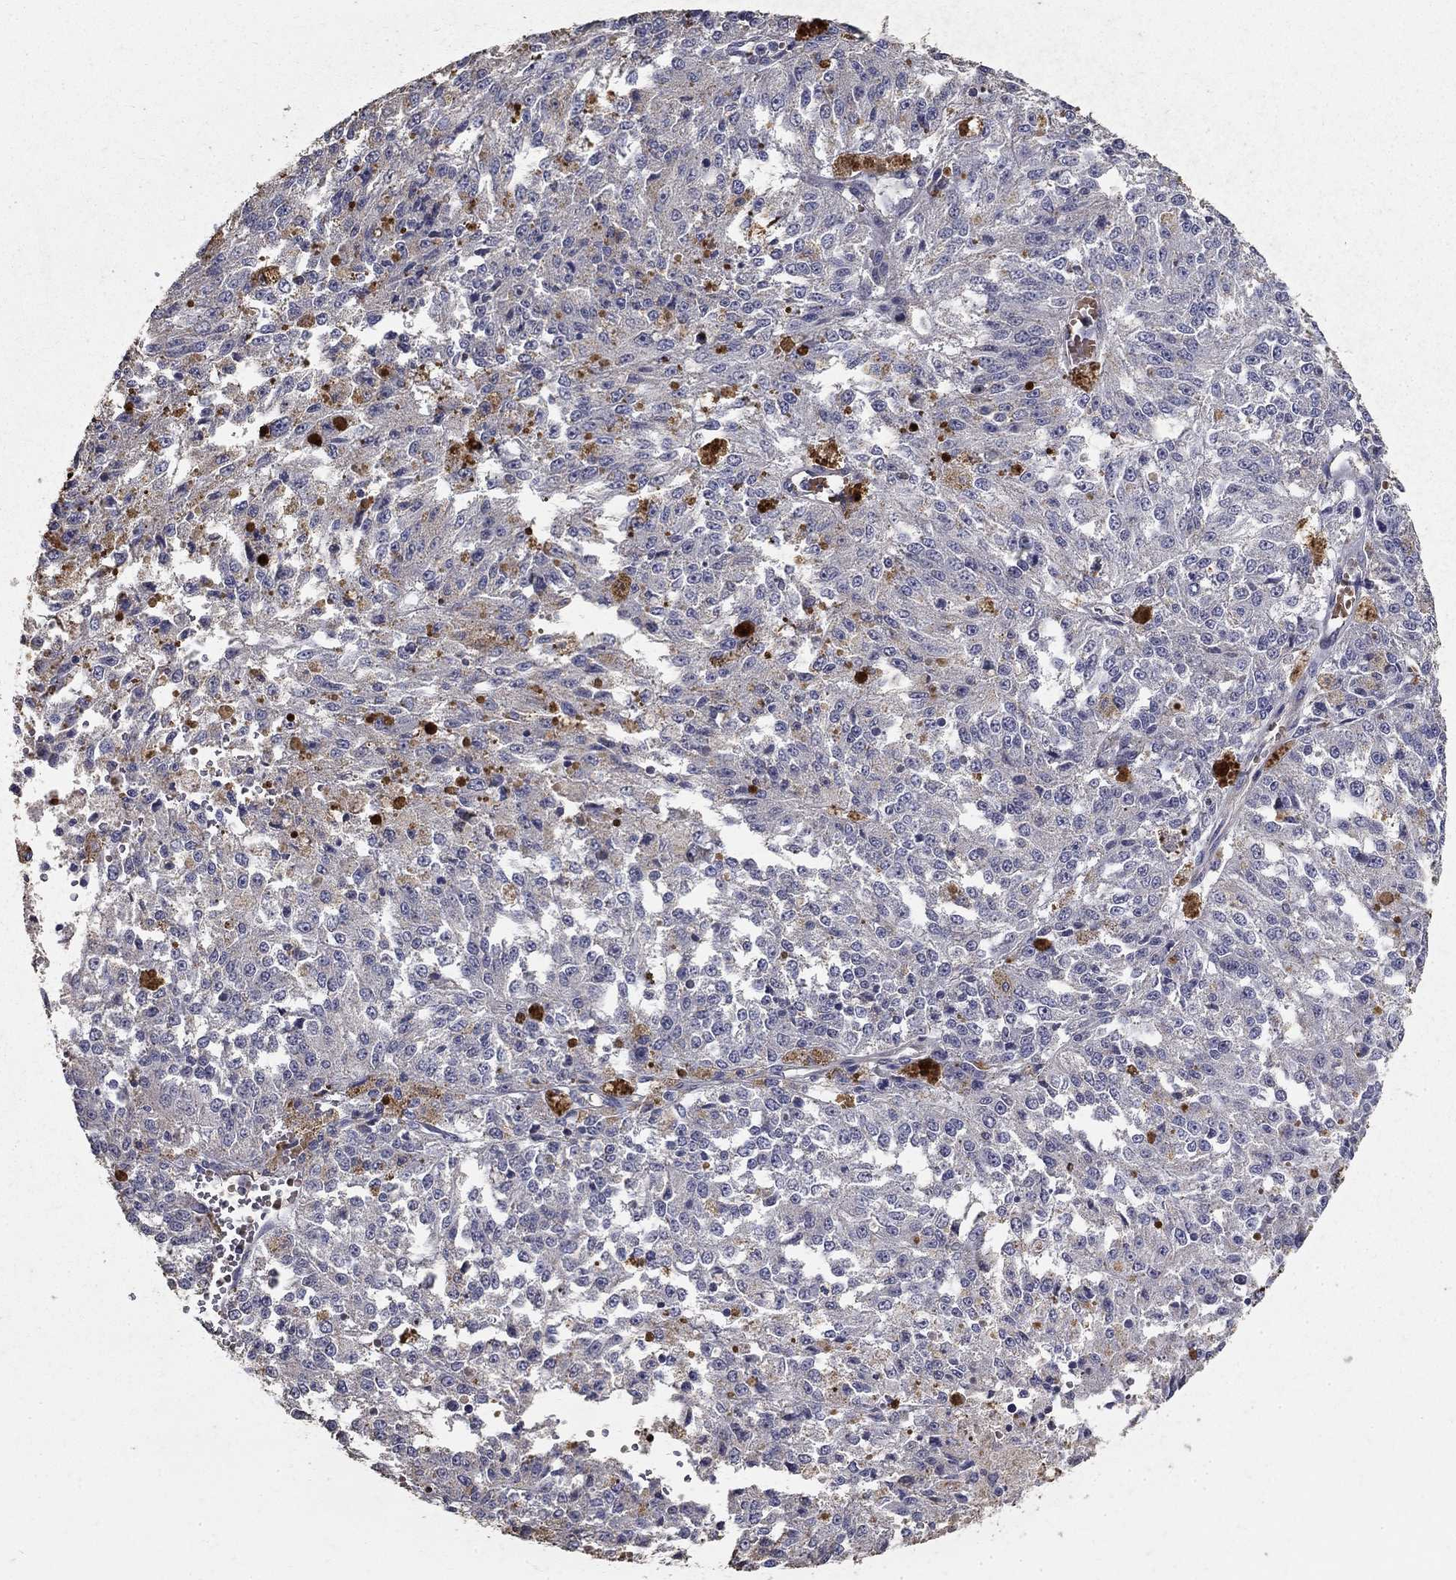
{"staining": {"intensity": "negative", "quantity": "none", "location": "none"}, "tissue": "melanoma", "cell_type": "Tumor cells", "image_type": "cancer", "snomed": [{"axis": "morphology", "description": "Malignant melanoma, Metastatic site"}, {"axis": "topography", "description": "Lymph node"}], "caption": "This is a micrograph of immunohistochemistry staining of melanoma, which shows no expression in tumor cells.", "gene": "MPP2", "patient": {"sex": "female", "age": 64}}